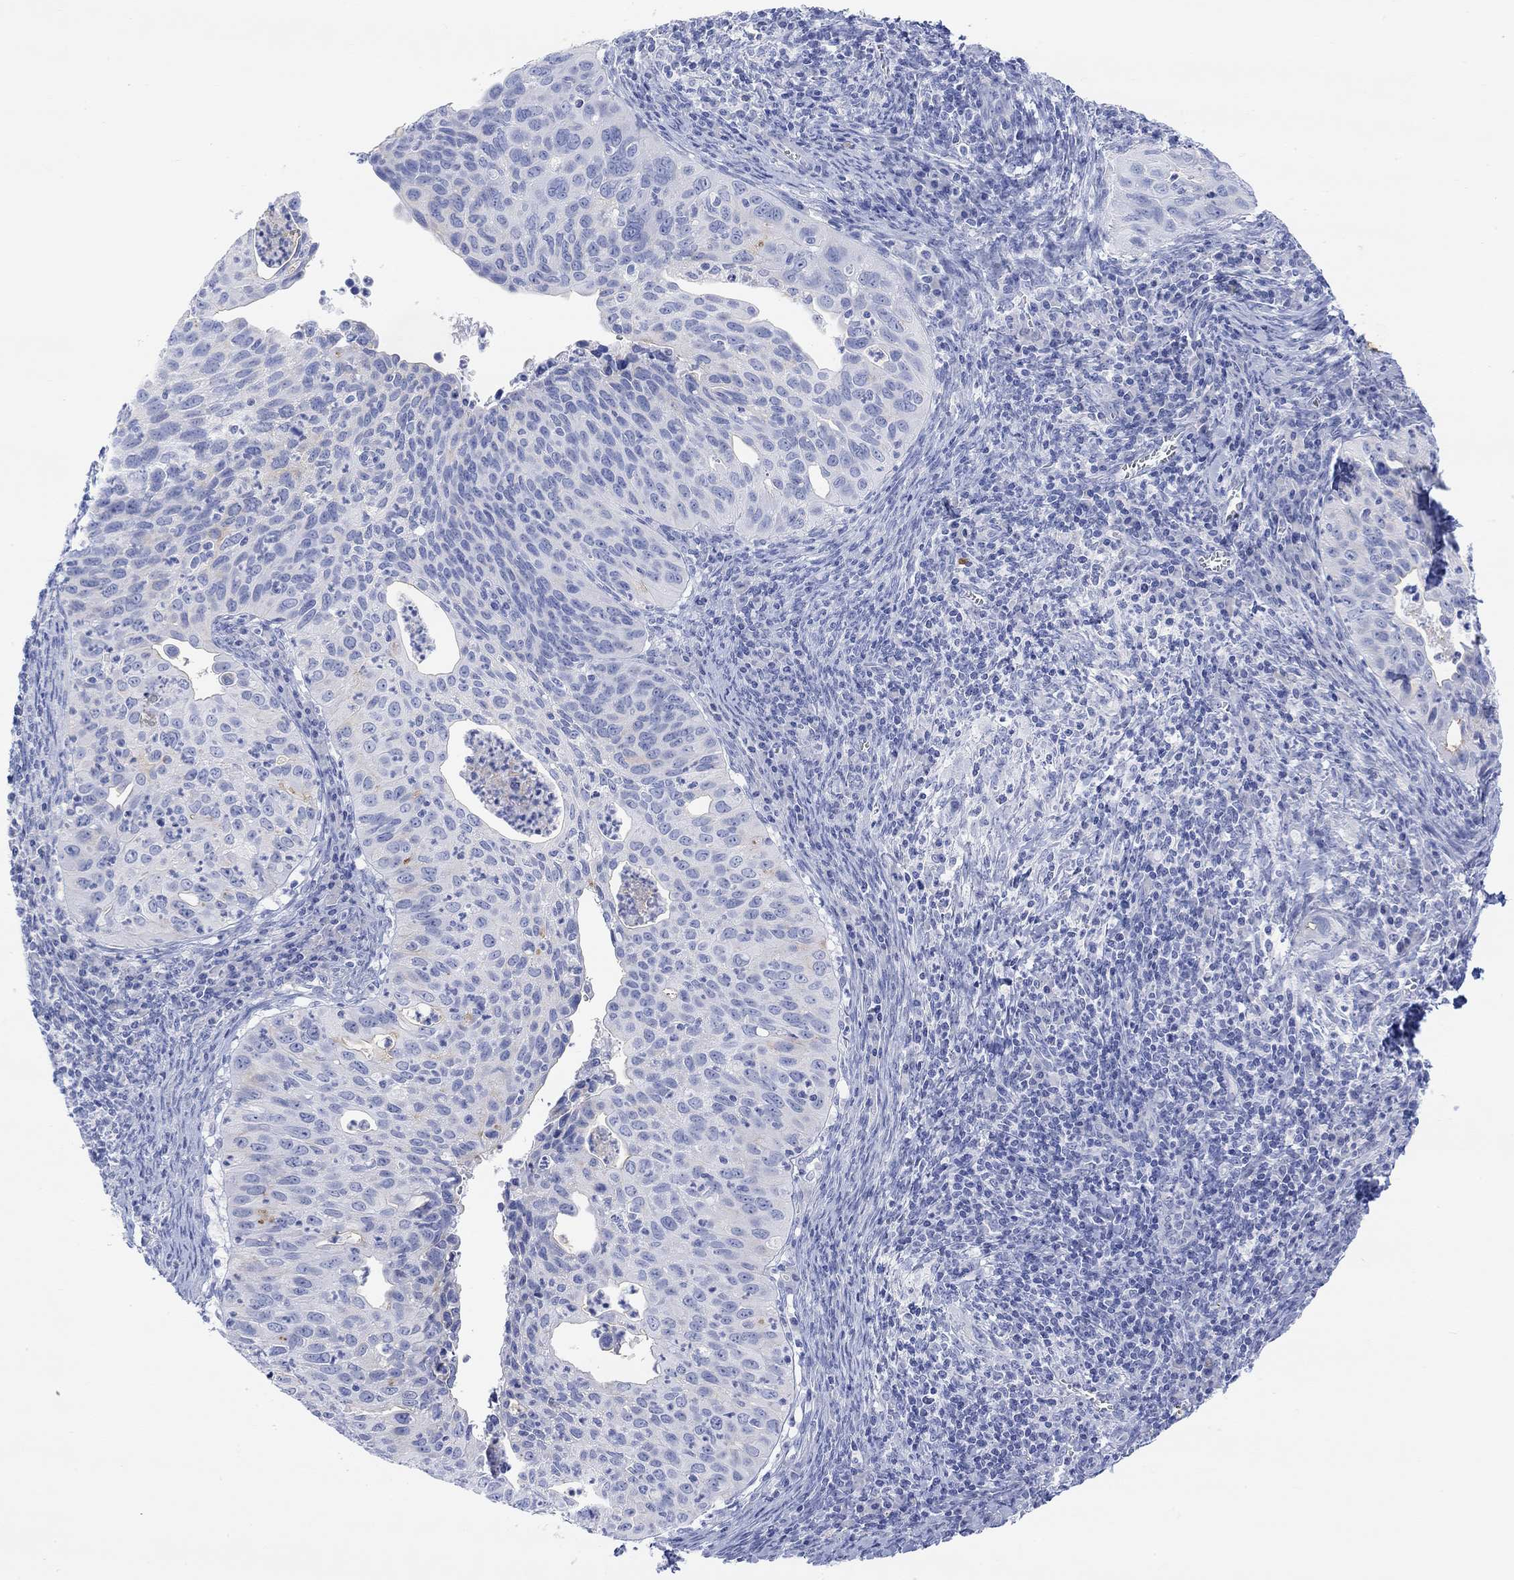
{"staining": {"intensity": "negative", "quantity": "none", "location": "none"}, "tissue": "cervical cancer", "cell_type": "Tumor cells", "image_type": "cancer", "snomed": [{"axis": "morphology", "description": "Squamous cell carcinoma, NOS"}, {"axis": "topography", "description": "Cervix"}], "caption": "An IHC histopathology image of cervical squamous cell carcinoma is shown. There is no staining in tumor cells of cervical squamous cell carcinoma. (Brightfield microscopy of DAB immunohistochemistry (IHC) at high magnification).", "gene": "XIRP2", "patient": {"sex": "female", "age": 26}}